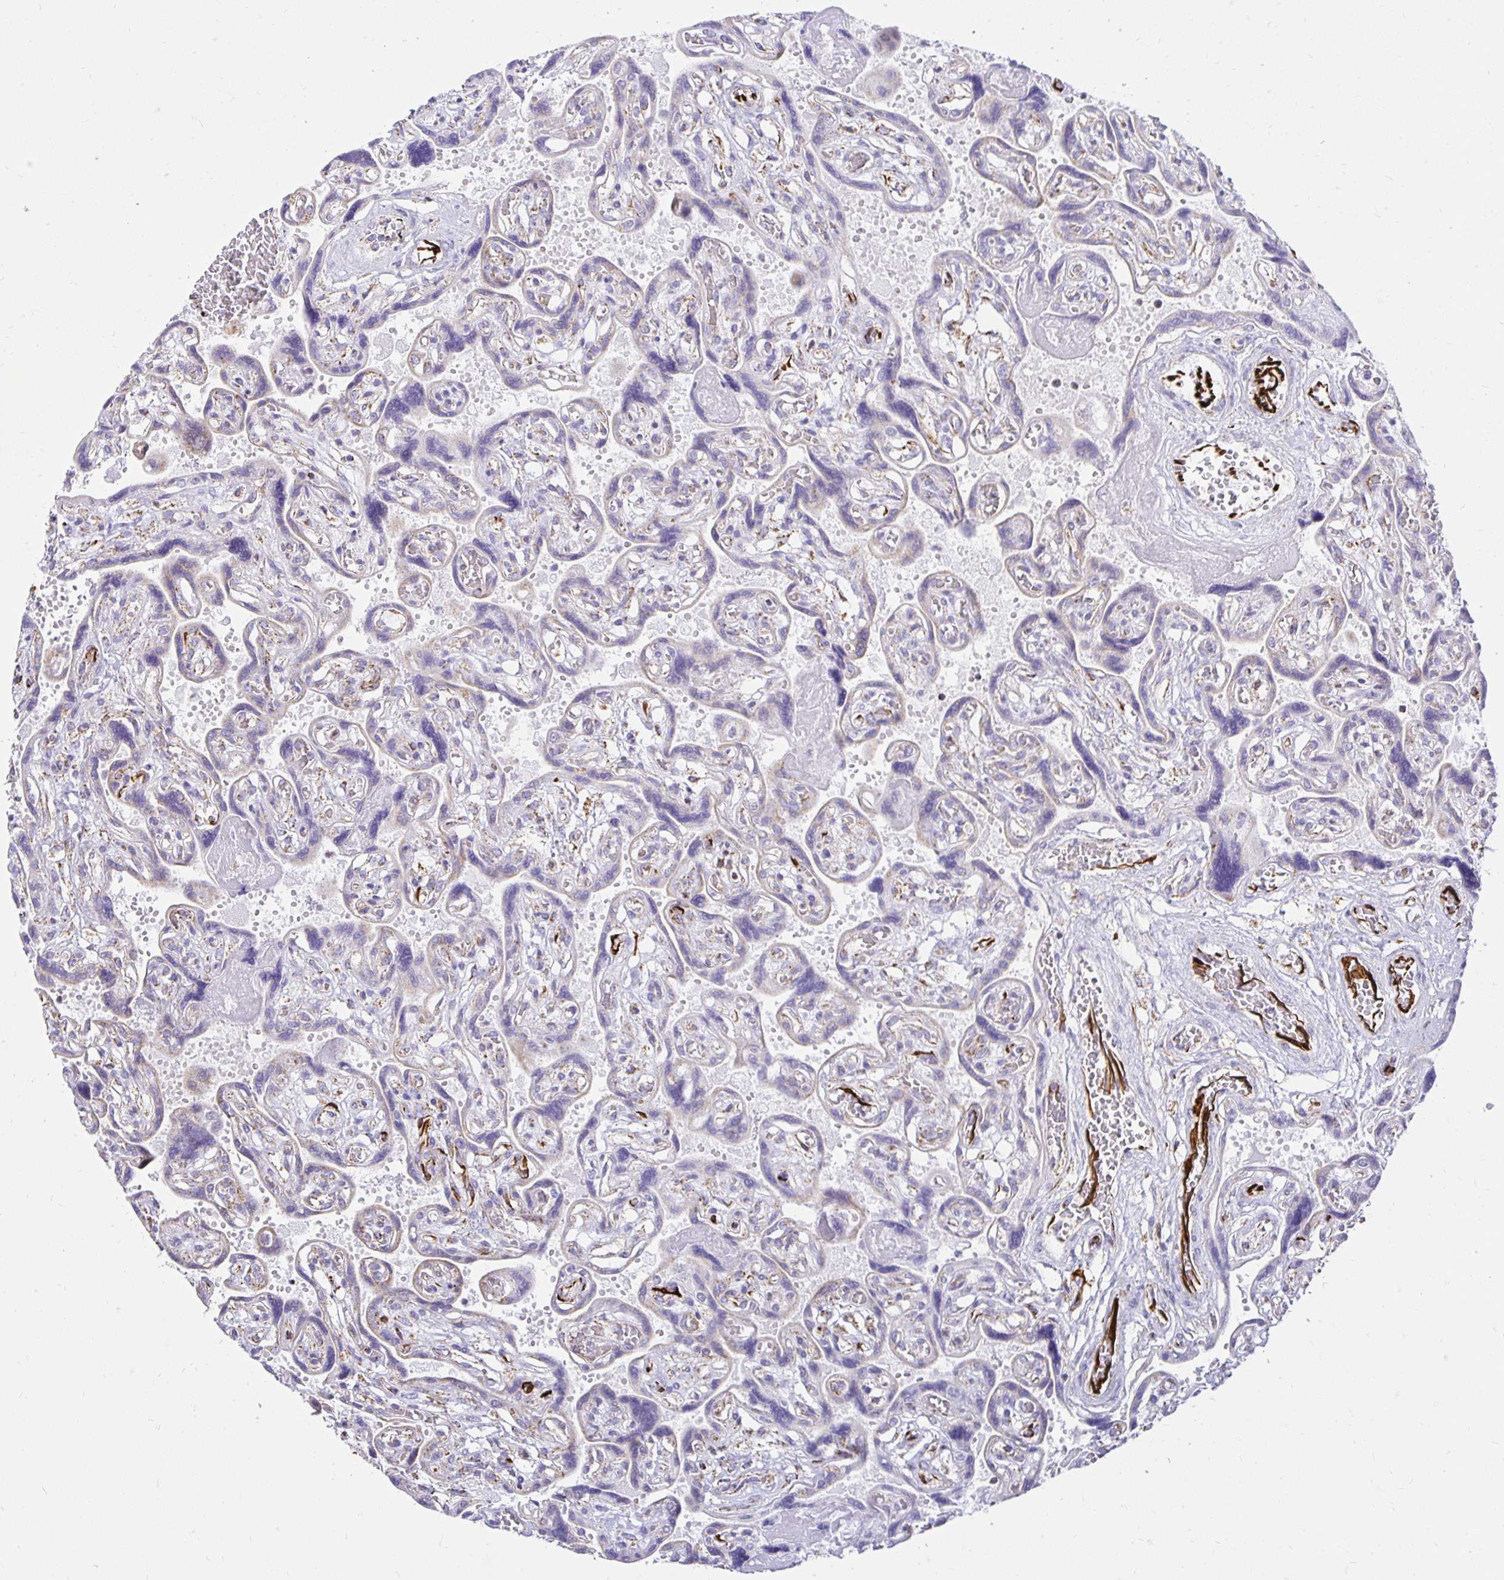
{"staining": {"intensity": "weak", "quantity": "25%-75%", "location": "cytoplasmic/membranous"}, "tissue": "placenta", "cell_type": "Decidual cells", "image_type": "normal", "snomed": [{"axis": "morphology", "description": "Normal tissue, NOS"}, {"axis": "topography", "description": "Placenta"}], "caption": "Protein staining exhibits weak cytoplasmic/membranous positivity in about 25%-75% of decidual cells in unremarkable placenta.", "gene": "PLAAT2", "patient": {"sex": "female", "age": 32}}